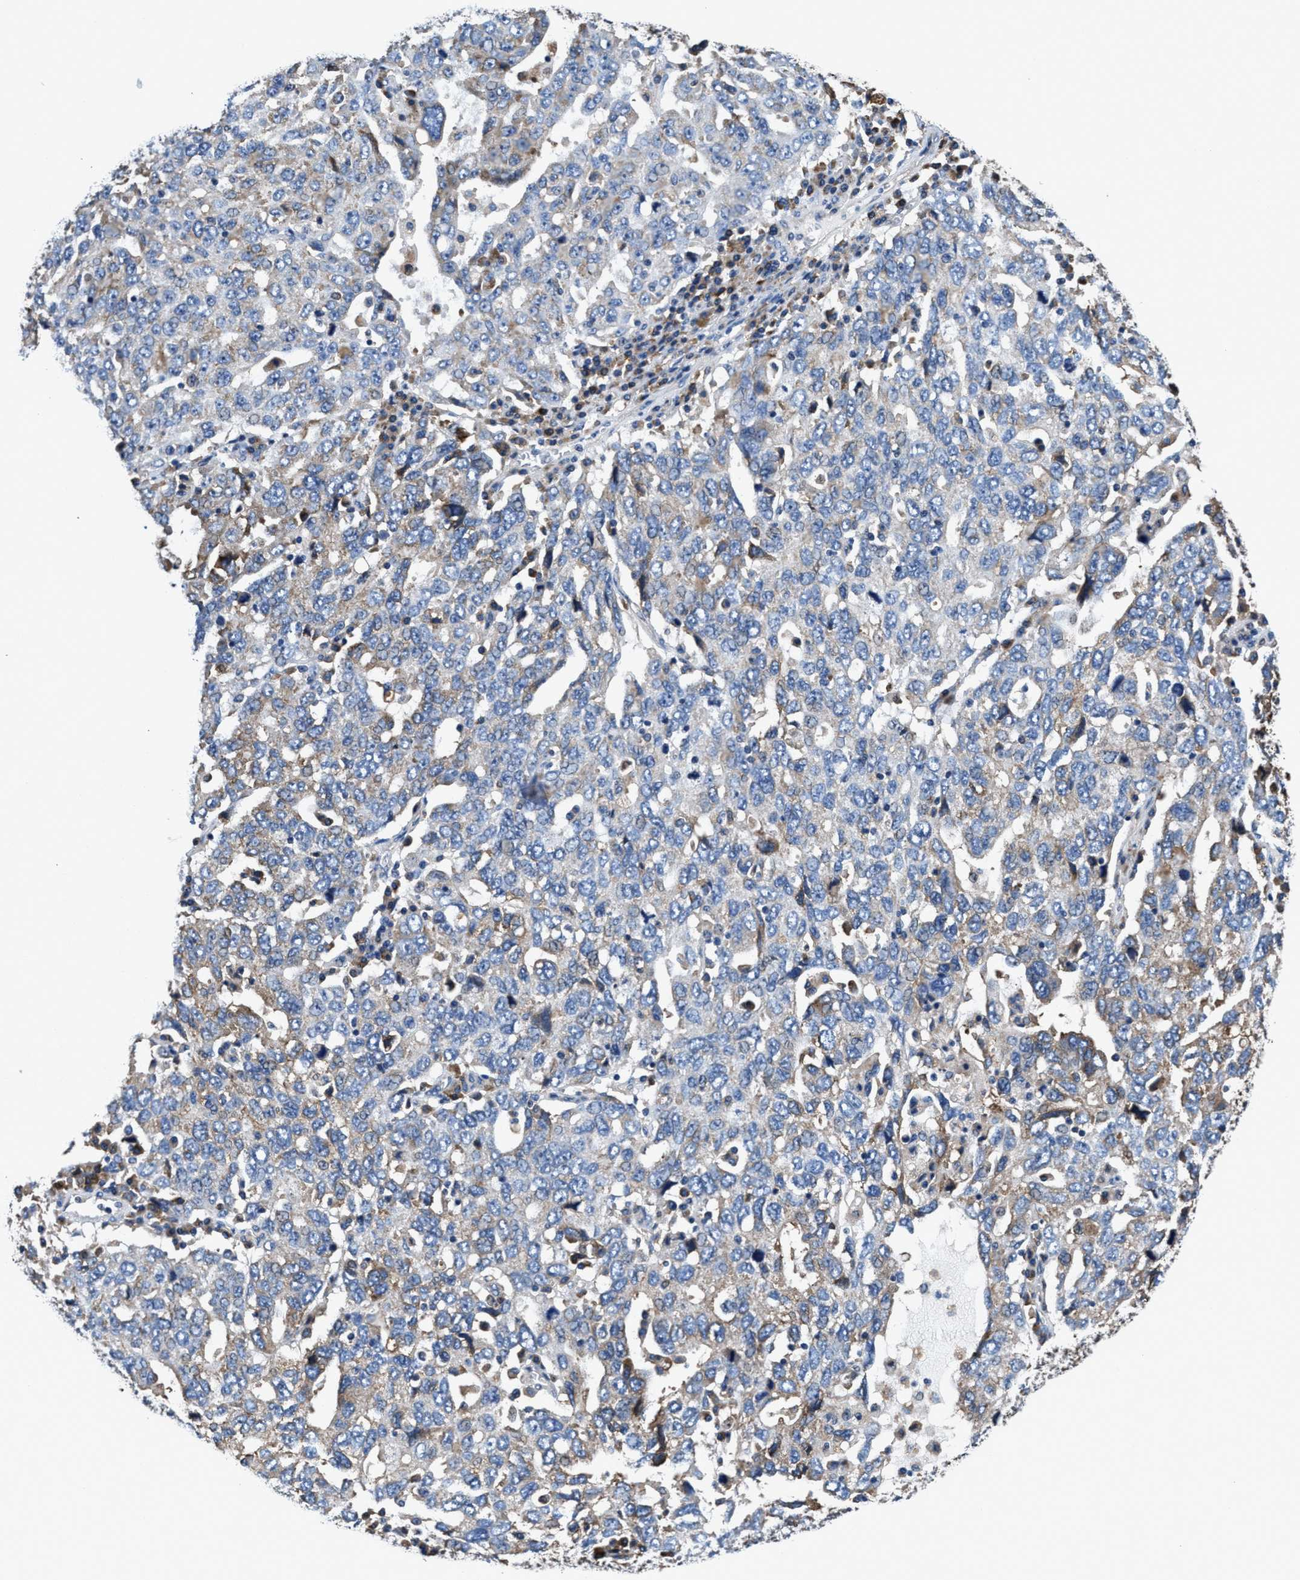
{"staining": {"intensity": "weak", "quantity": "<25%", "location": "cytoplasmic/membranous"}, "tissue": "ovarian cancer", "cell_type": "Tumor cells", "image_type": "cancer", "snomed": [{"axis": "morphology", "description": "Carcinoma, endometroid"}, {"axis": "topography", "description": "Ovary"}], "caption": "Human endometroid carcinoma (ovarian) stained for a protein using immunohistochemistry exhibits no positivity in tumor cells.", "gene": "PPP1R9B", "patient": {"sex": "female", "age": 62}}